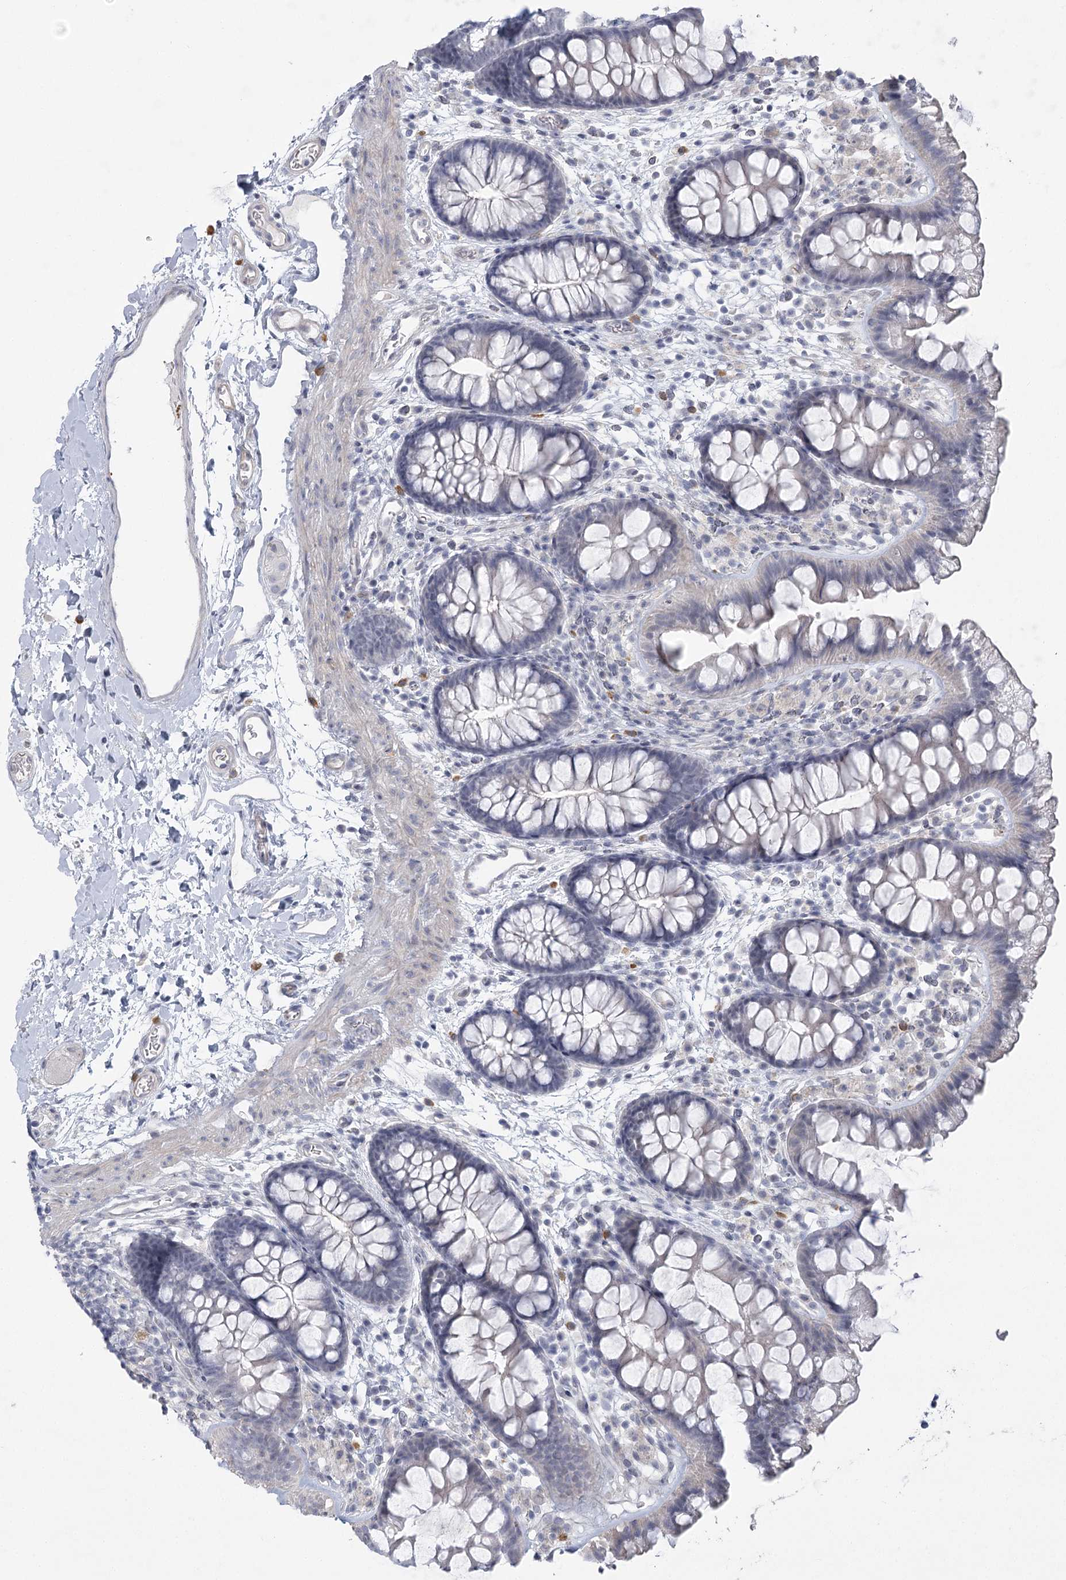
{"staining": {"intensity": "negative", "quantity": "none", "location": "none"}, "tissue": "colon", "cell_type": "Endothelial cells", "image_type": "normal", "snomed": [{"axis": "morphology", "description": "Normal tissue, NOS"}, {"axis": "topography", "description": "Colon"}], "caption": "DAB (3,3'-diaminobenzidine) immunohistochemical staining of benign human colon exhibits no significant staining in endothelial cells.", "gene": "FAM76B", "patient": {"sex": "female", "age": 62}}